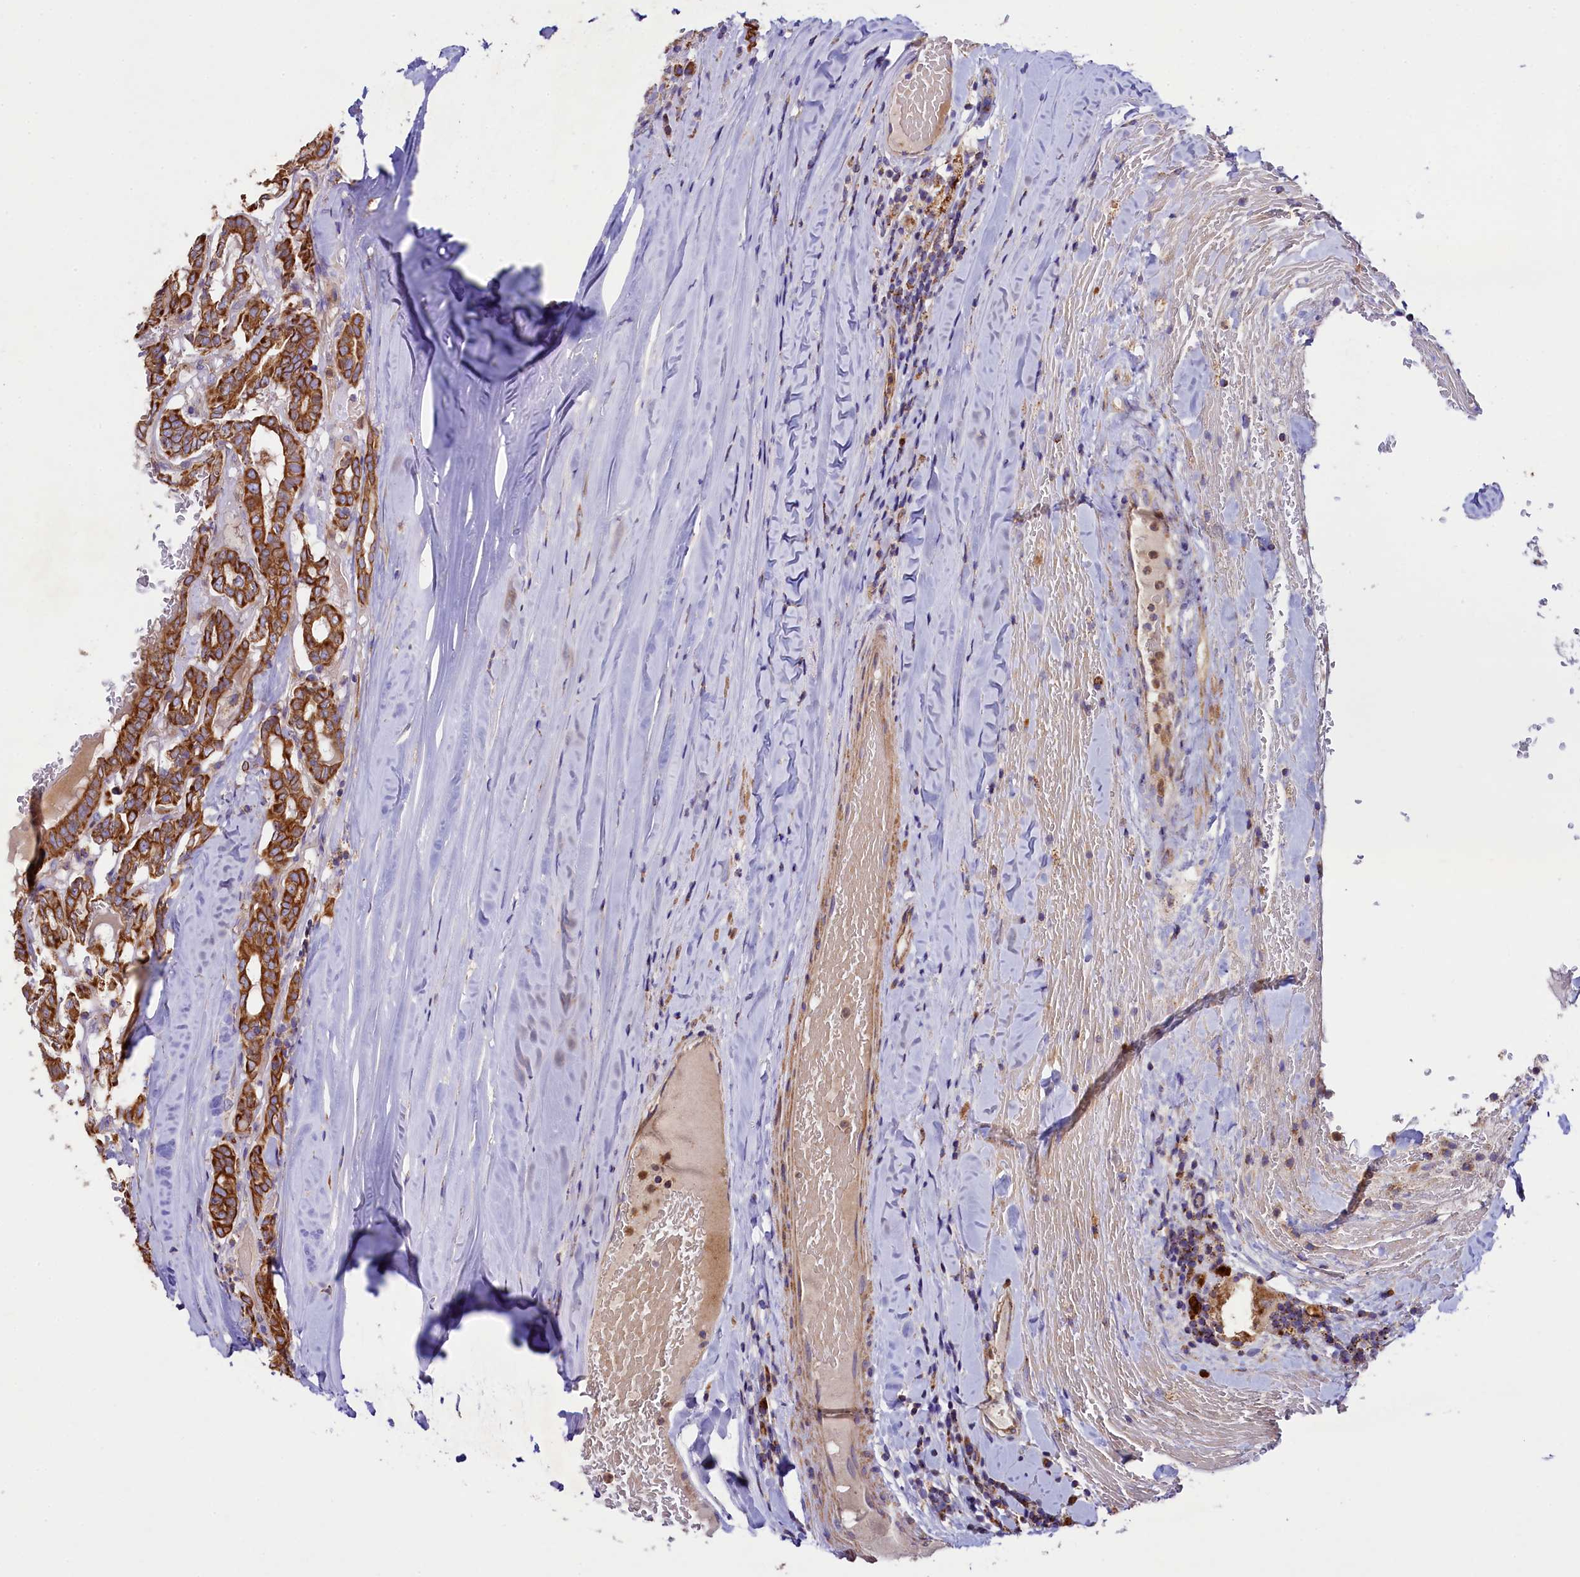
{"staining": {"intensity": "moderate", "quantity": ">75%", "location": "cytoplasmic/membranous"}, "tissue": "thyroid cancer", "cell_type": "Tumor cells", "image_type": "cancer", "snomed": [{"axis": "morphology", "description": "Papillary adenocarcinoma, NOS"}, {"axis": "topography", "description": "Thyroid gland"}], "caption": "Thyroid cancer stained with a brown dye reveals moderate cytoplasmic/membranous positive positivity in about >75% of tumor cells.", "gene": "CLYBL", "patient": {"sex": "female", "age": 72}}